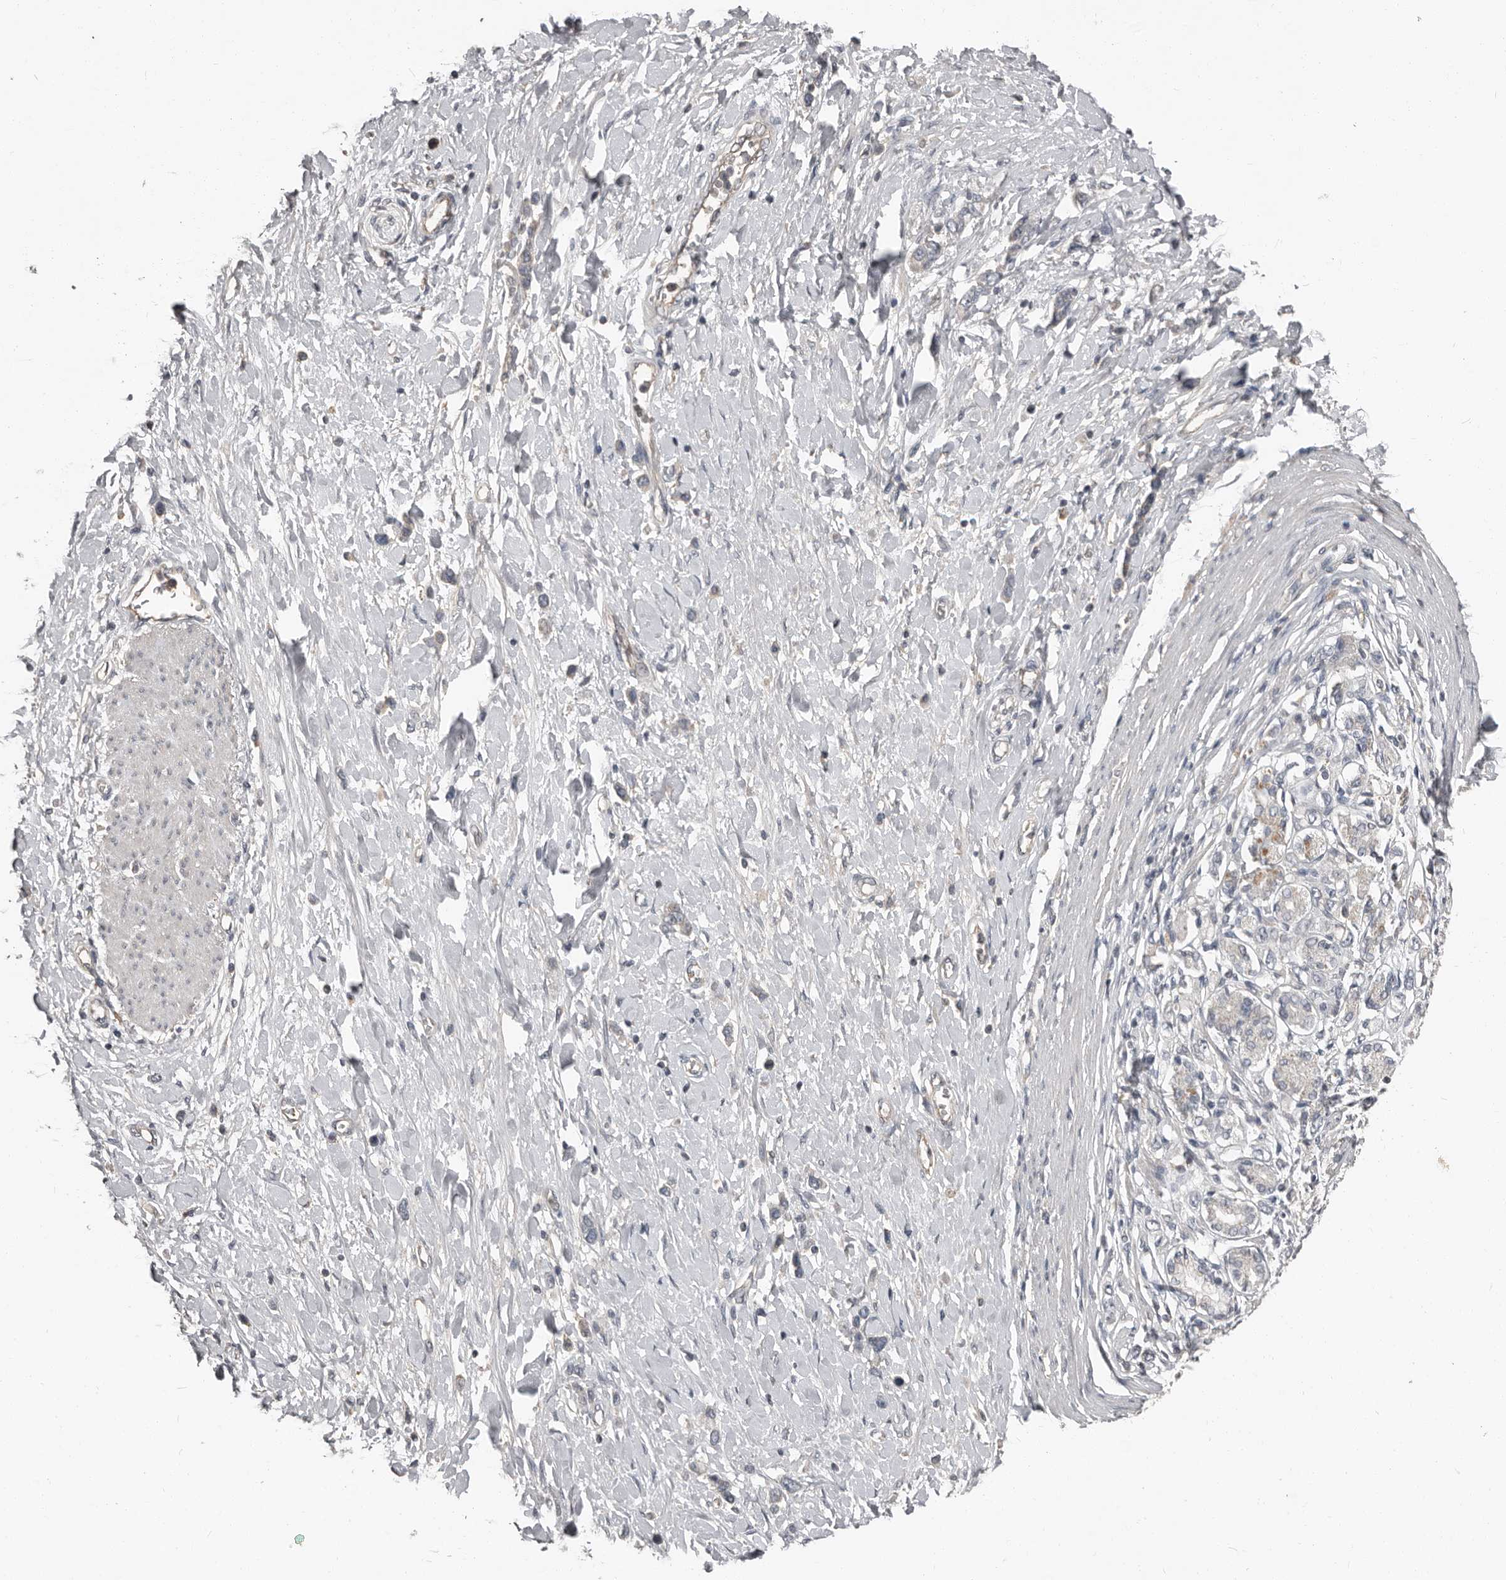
{"staining": {"intensity": "negative", "quantity": "none", "location": "none"}, "tissue": "stomach cancer", "cell_type": "Tumor cells", "image_type": "cancer", "snomed": [{"axis": "morphology", "description": "Adenocarcinoma, NOS"}, {"axis": "topography", "description": "Stomach"}], "caption": "Immunohistochemistry of human stomach adenocarcinoma reveals no staining in tumor cells.", "gene": "CA6", "patient": {"sex": "female", "age": 65}}